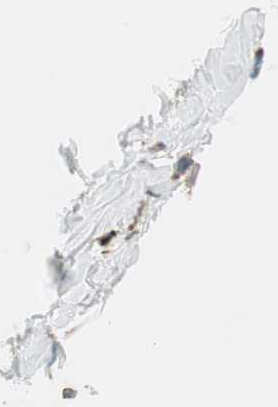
{"staining": {"intensity": "negative", "quantity": "none", "location": "none"}, "tissue": "adipose tissue", "cell_type": "Adipocytes", "image_type": "normal", "snomed": [{"axis": "morphology", "description": "Normal tissue, NOS"}, {"axis": "topography", "description": "Breast"}, {"axis": "topography", "description": "Adipose tissue"}], "caption": "The IHC photomicrograph has no significant positivity in adipocytes of adipose tissue.", "gene": "P4HTM", "patient": {"sex": "female", "age": 25}}